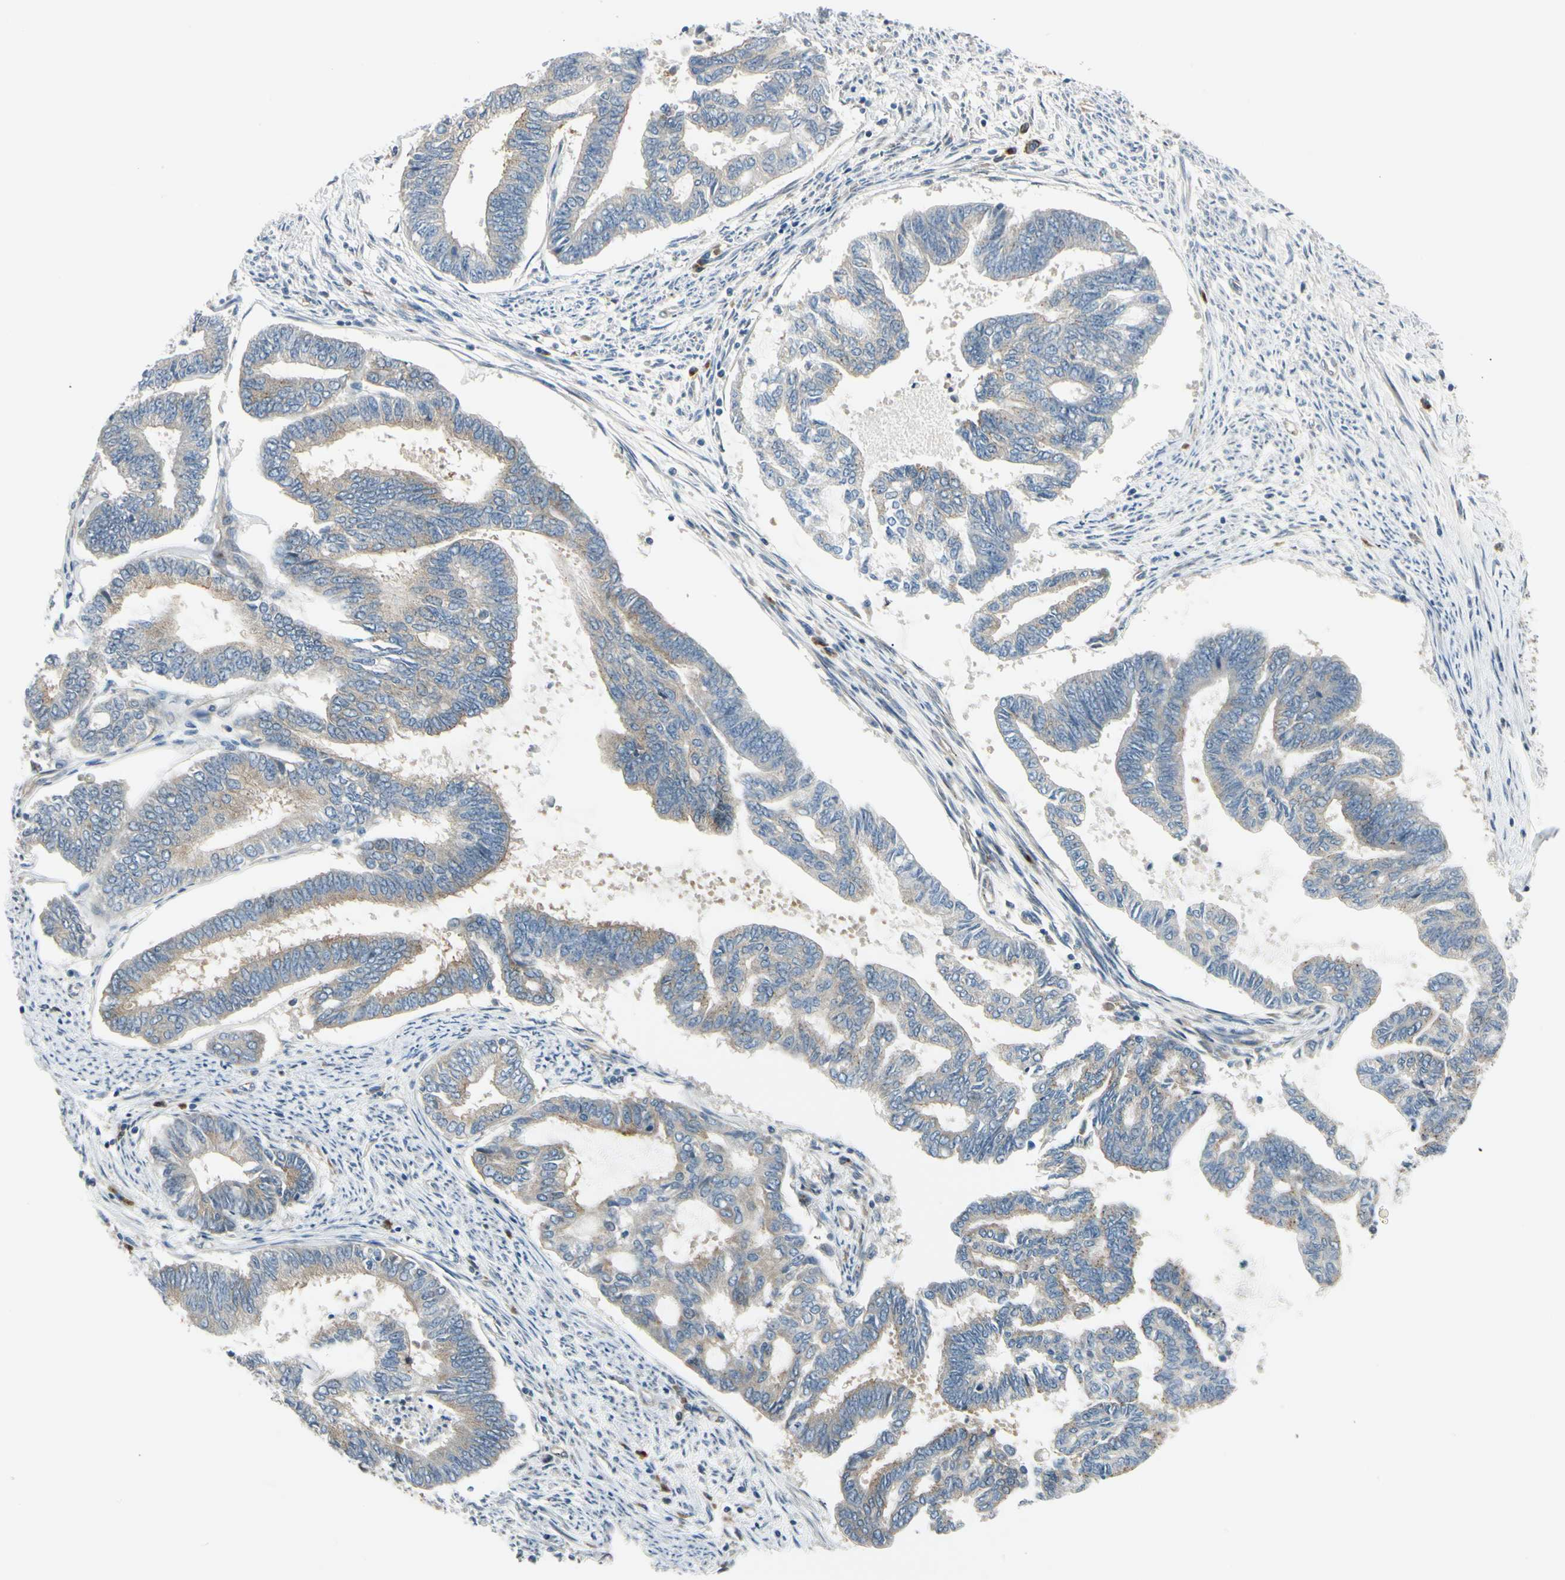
{"staining": {"intensity": "weak", "quantity": ">75%", "location": "cytoplasmic/membranous"}, "tissue": "endometrial cancer", "cell_type": "Tumor cells", "image_type": "cancer", "snomed": [{"axis": "morphology", "description": "Adenocarcinoma, NOS"}, {"axis": "topography", "description": "Endometrium"}], "caption": "Immunohistochemistry (IHC) (DAB) staining of human endometrial cancer (adenocarcinoma) exhibits weak cytoplasmic/membranous protein positivity in about >75% of tumor cells. Nuclei are stained in blue.", "gene": "MANSC1", "patient": {"sex": "female", "age": 86}}